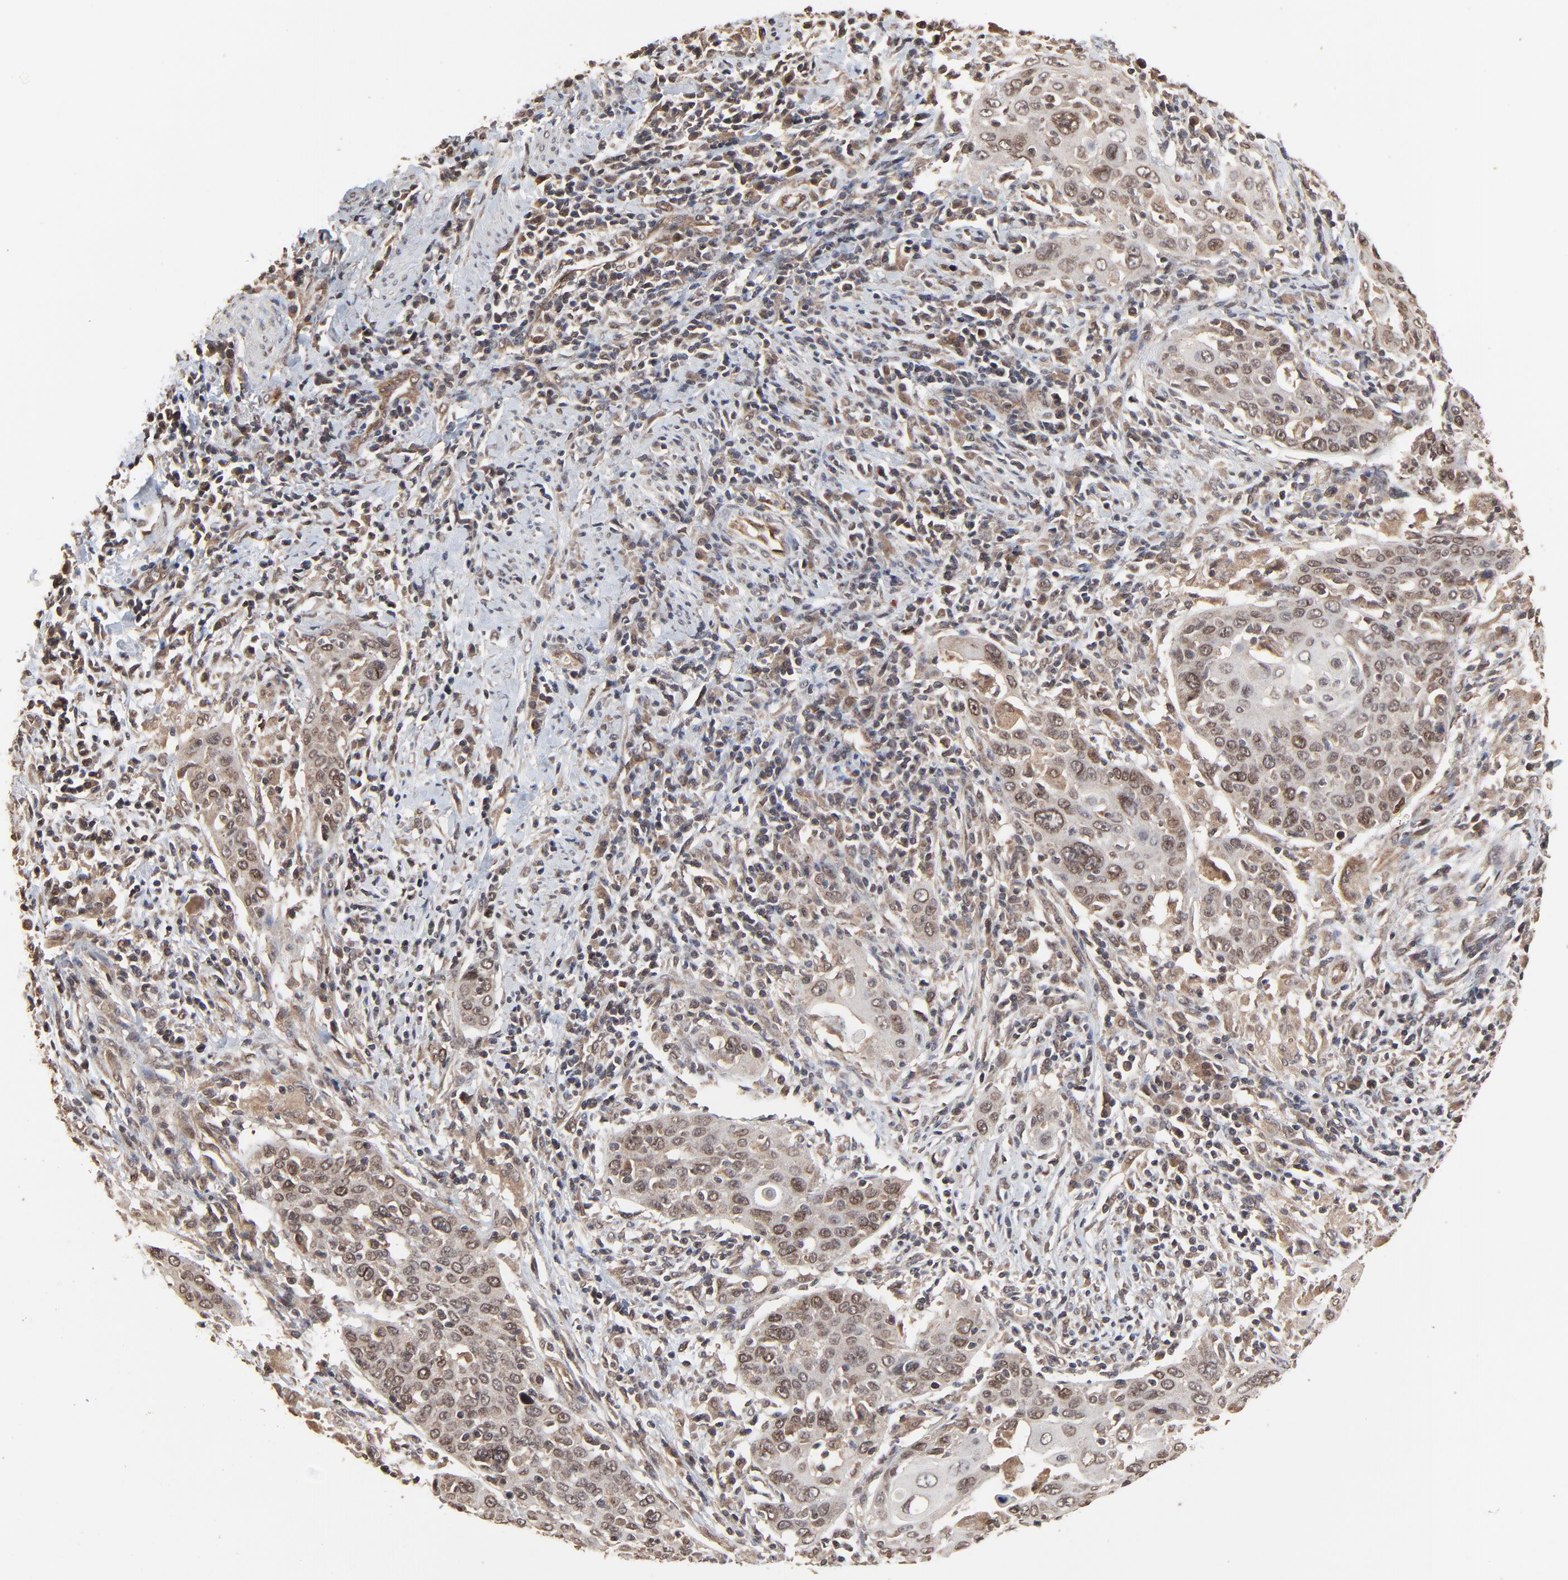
{"staining": {"intensity": "moderate", "quantity": ">75%", "location": "cytoplasmic/membranous,nuclear"}, "tissue": "cervical cancer", "cell_type": "Tumor cells", "image_type": "cancer", "snomed": [{"axis": "morphology", "description": "Squamous cell carcinoma, NOS"}, {"axis": "topography", "description": "Cervix"}], "caption": "Cervical cancer was stained to show a protein in brown. There is medium levels of moderate cytoplasmic/membranous and nuclear staining in approximately >75% of tumor cells. (Brightfield microscopy of DAB IHC at high magnification).", "gene": "FAM227A", "patient": {"sex": "female", "age": 54}}